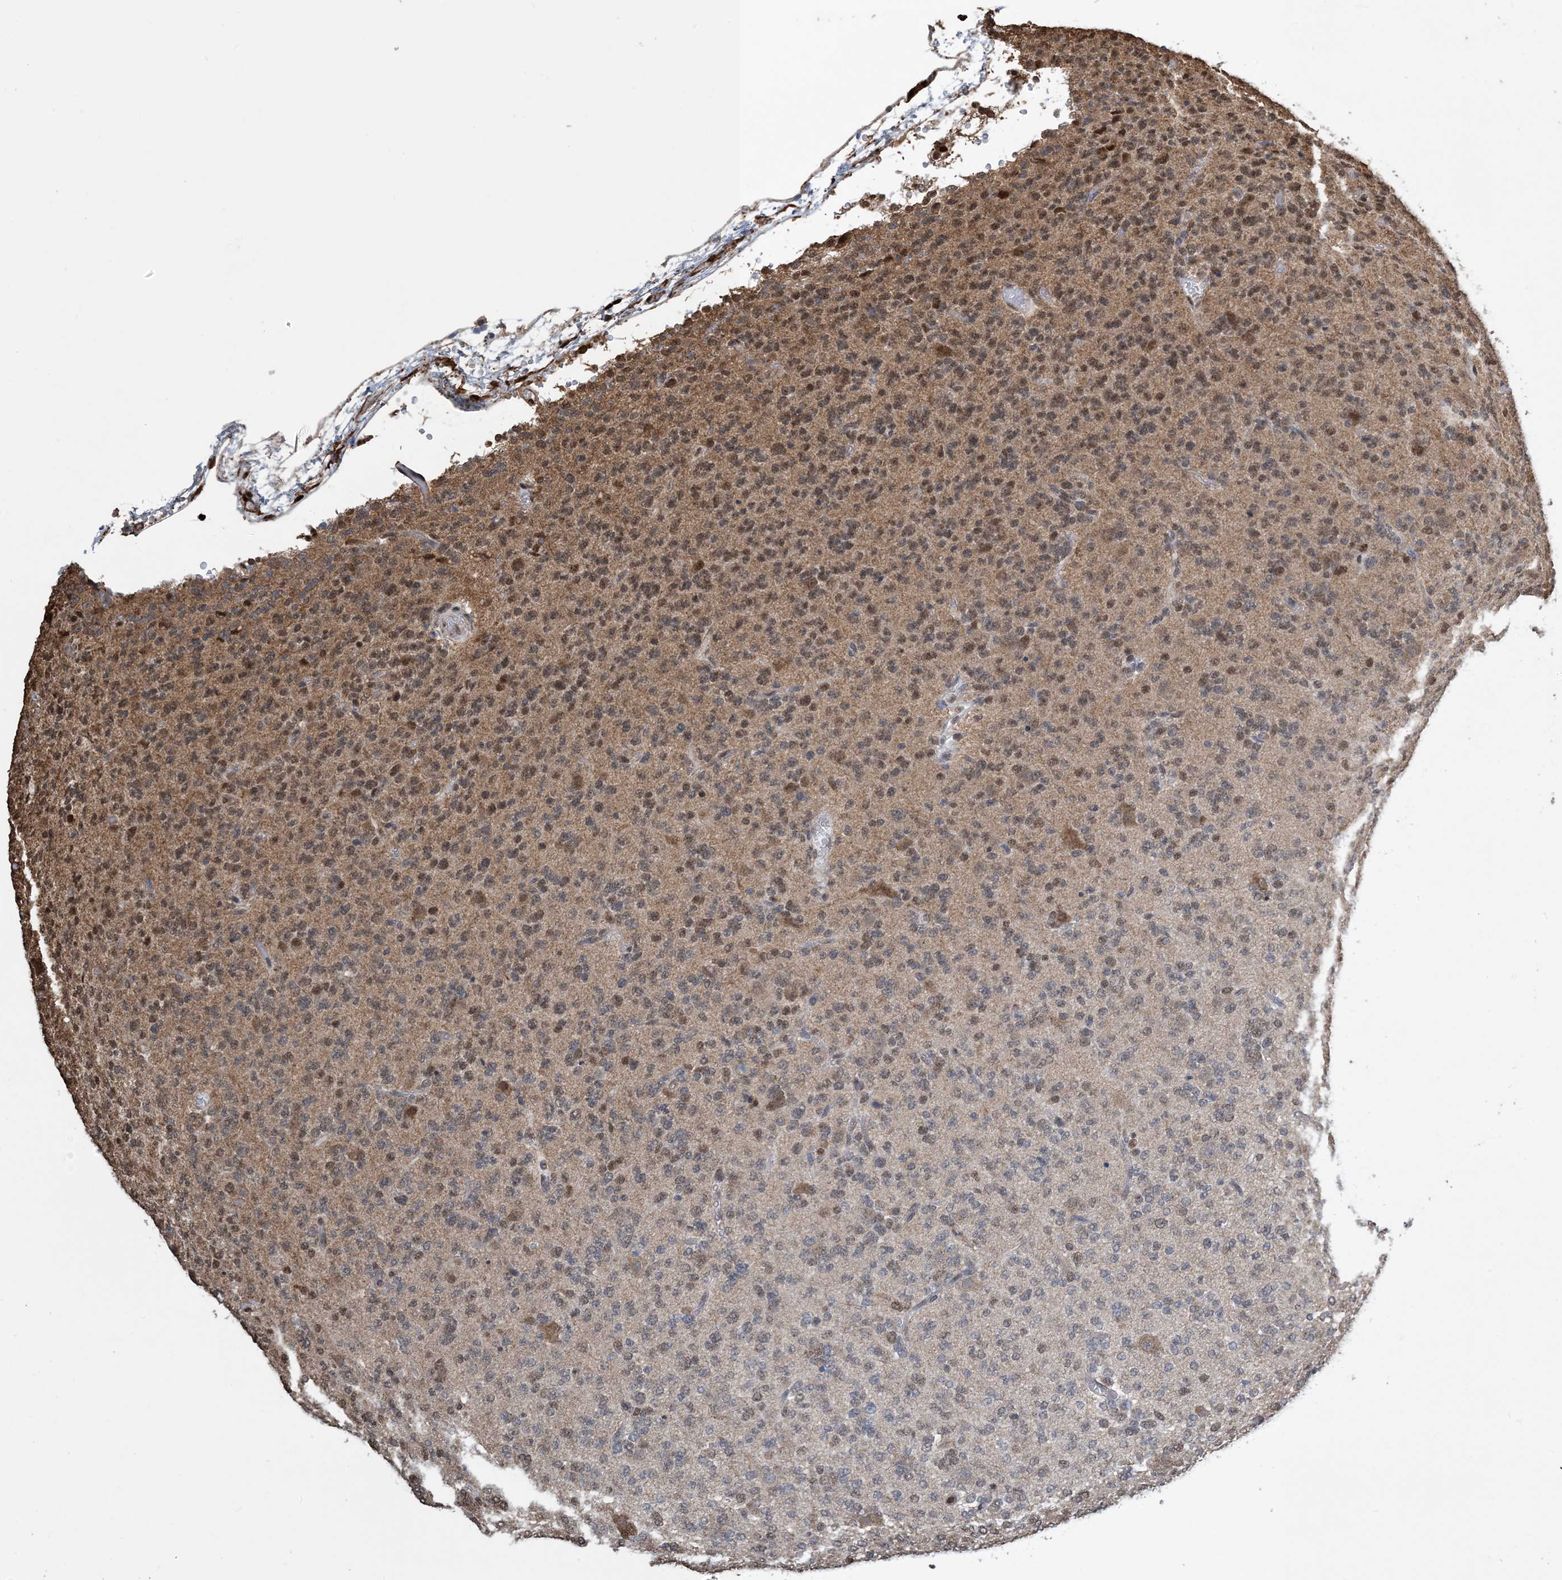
{"staining": {"intensity": "moderate", "quantity": "25%-75%", "location": "nuclear"}, "tissue": "glioma", "cell_type": "Tumor cells", "image_type": "cancer", "snomed": [{"axis": "morphology", "description": "Glioma, malignant, Low grade"}, {"axis": "topography", "description": "Brain"}], "caption": "Protein expression analysis of glioma shows moderate nuclear expression in approximately 25%-75% of tumor cells. Nuclei are stained in blue.", "gene": "HSPA1A", "patient": {"sex": "male", "age": 38}}